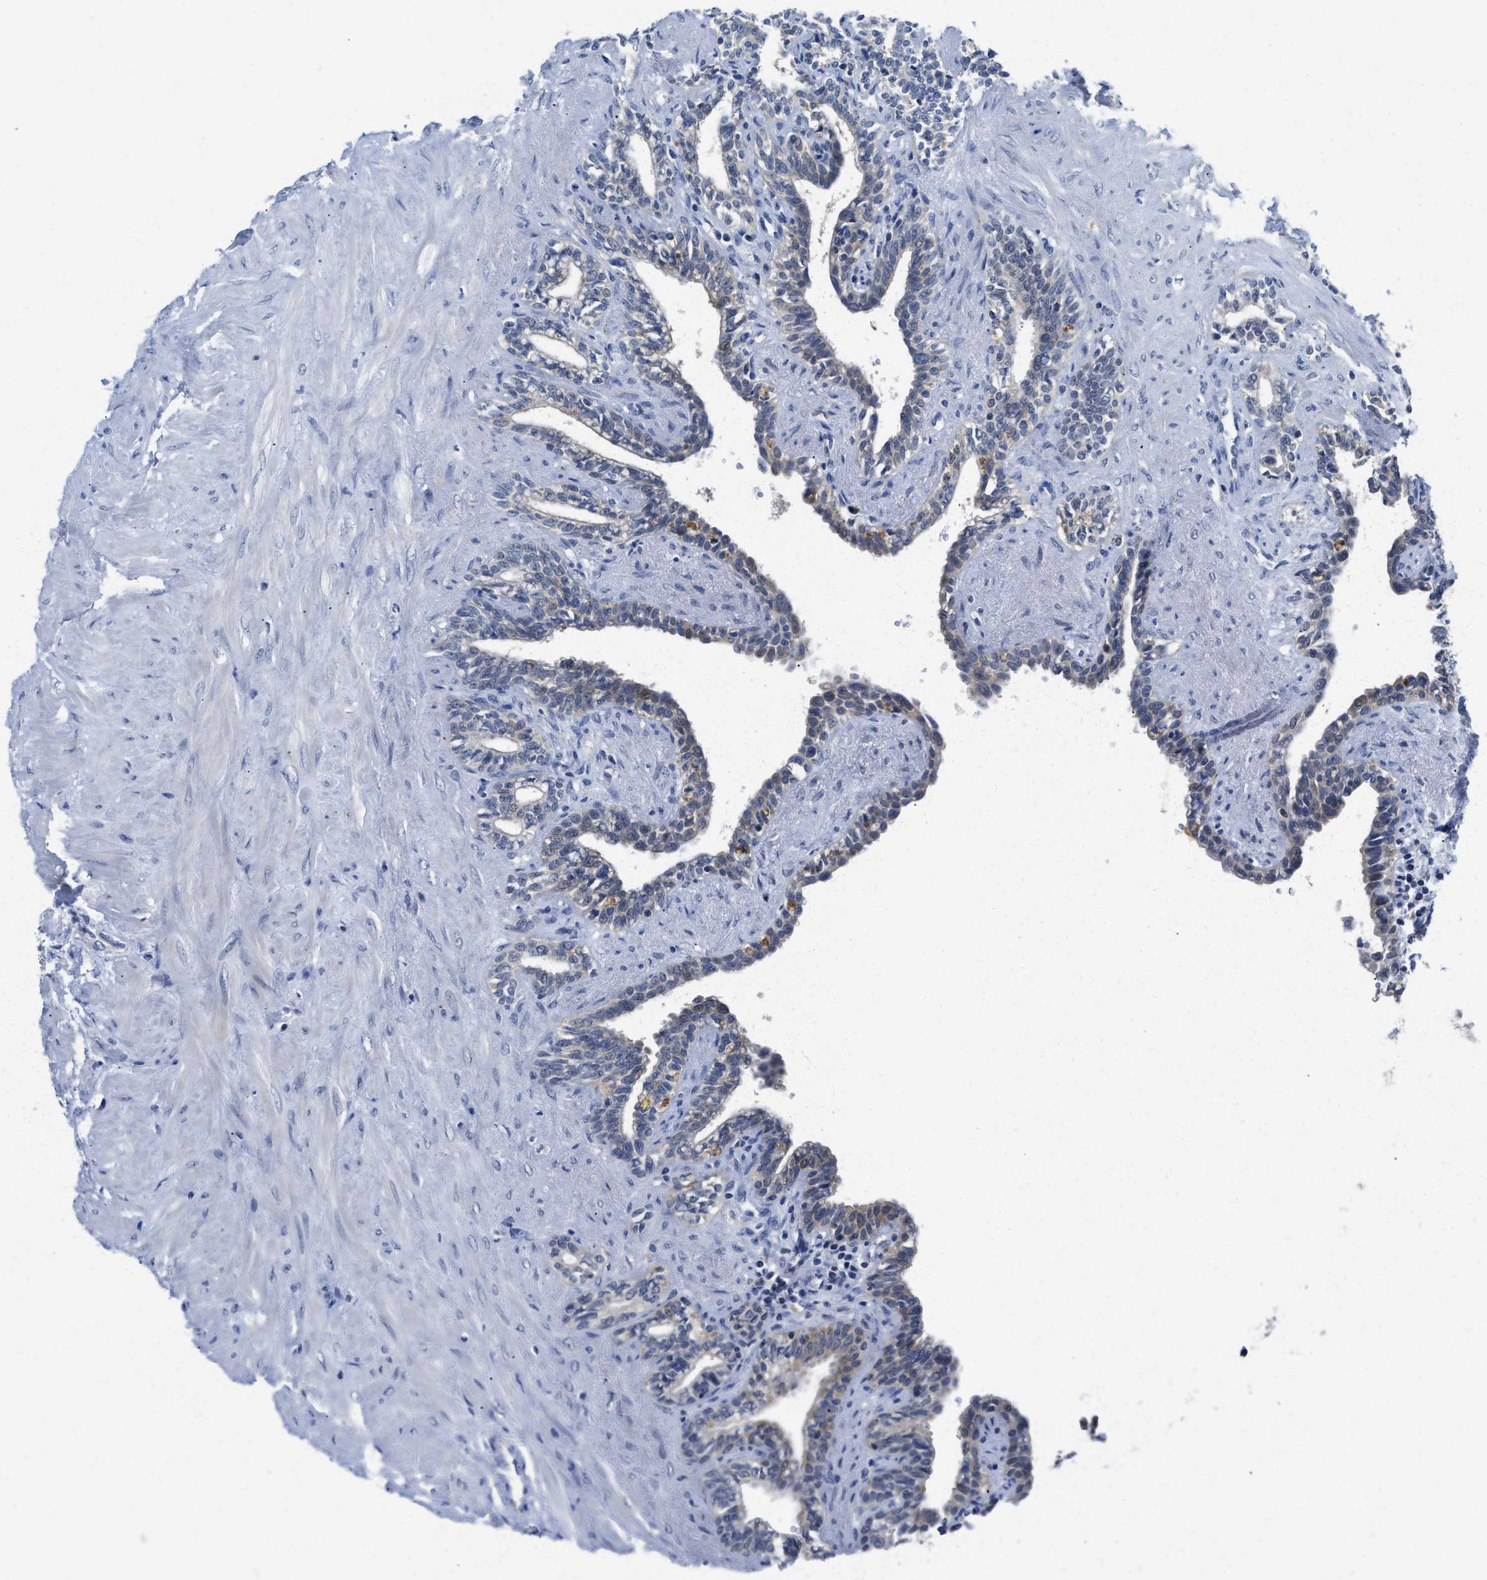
{"staining": {"intensity": "weak", "quantity": "25%-75%", "location": "cytoplasmic/membranous"}, "tissue": "seminal vesicle", "cell_type": "Glandular cells", "image_type": "normal", "snomed": [{"axis": "morphology", "description": "Normal tissue, NOS"}, {"axis": "morphology", "description": "Adenocarcinoma, High grade"}, {"axis": "topography", "description": "Prostate"}, {"axis": "topography", "description": "Seminal veicle"}], "caption": "A high-resolution micrograph shows immunohistochemistry staining of unremarkable seminal vesicle, which reveals weak cytoplasmic/membranous positivity in about 25%-75% of glandular cells.", "gene": "ETFA", "patient": {"sex": "male", "age": 55}}